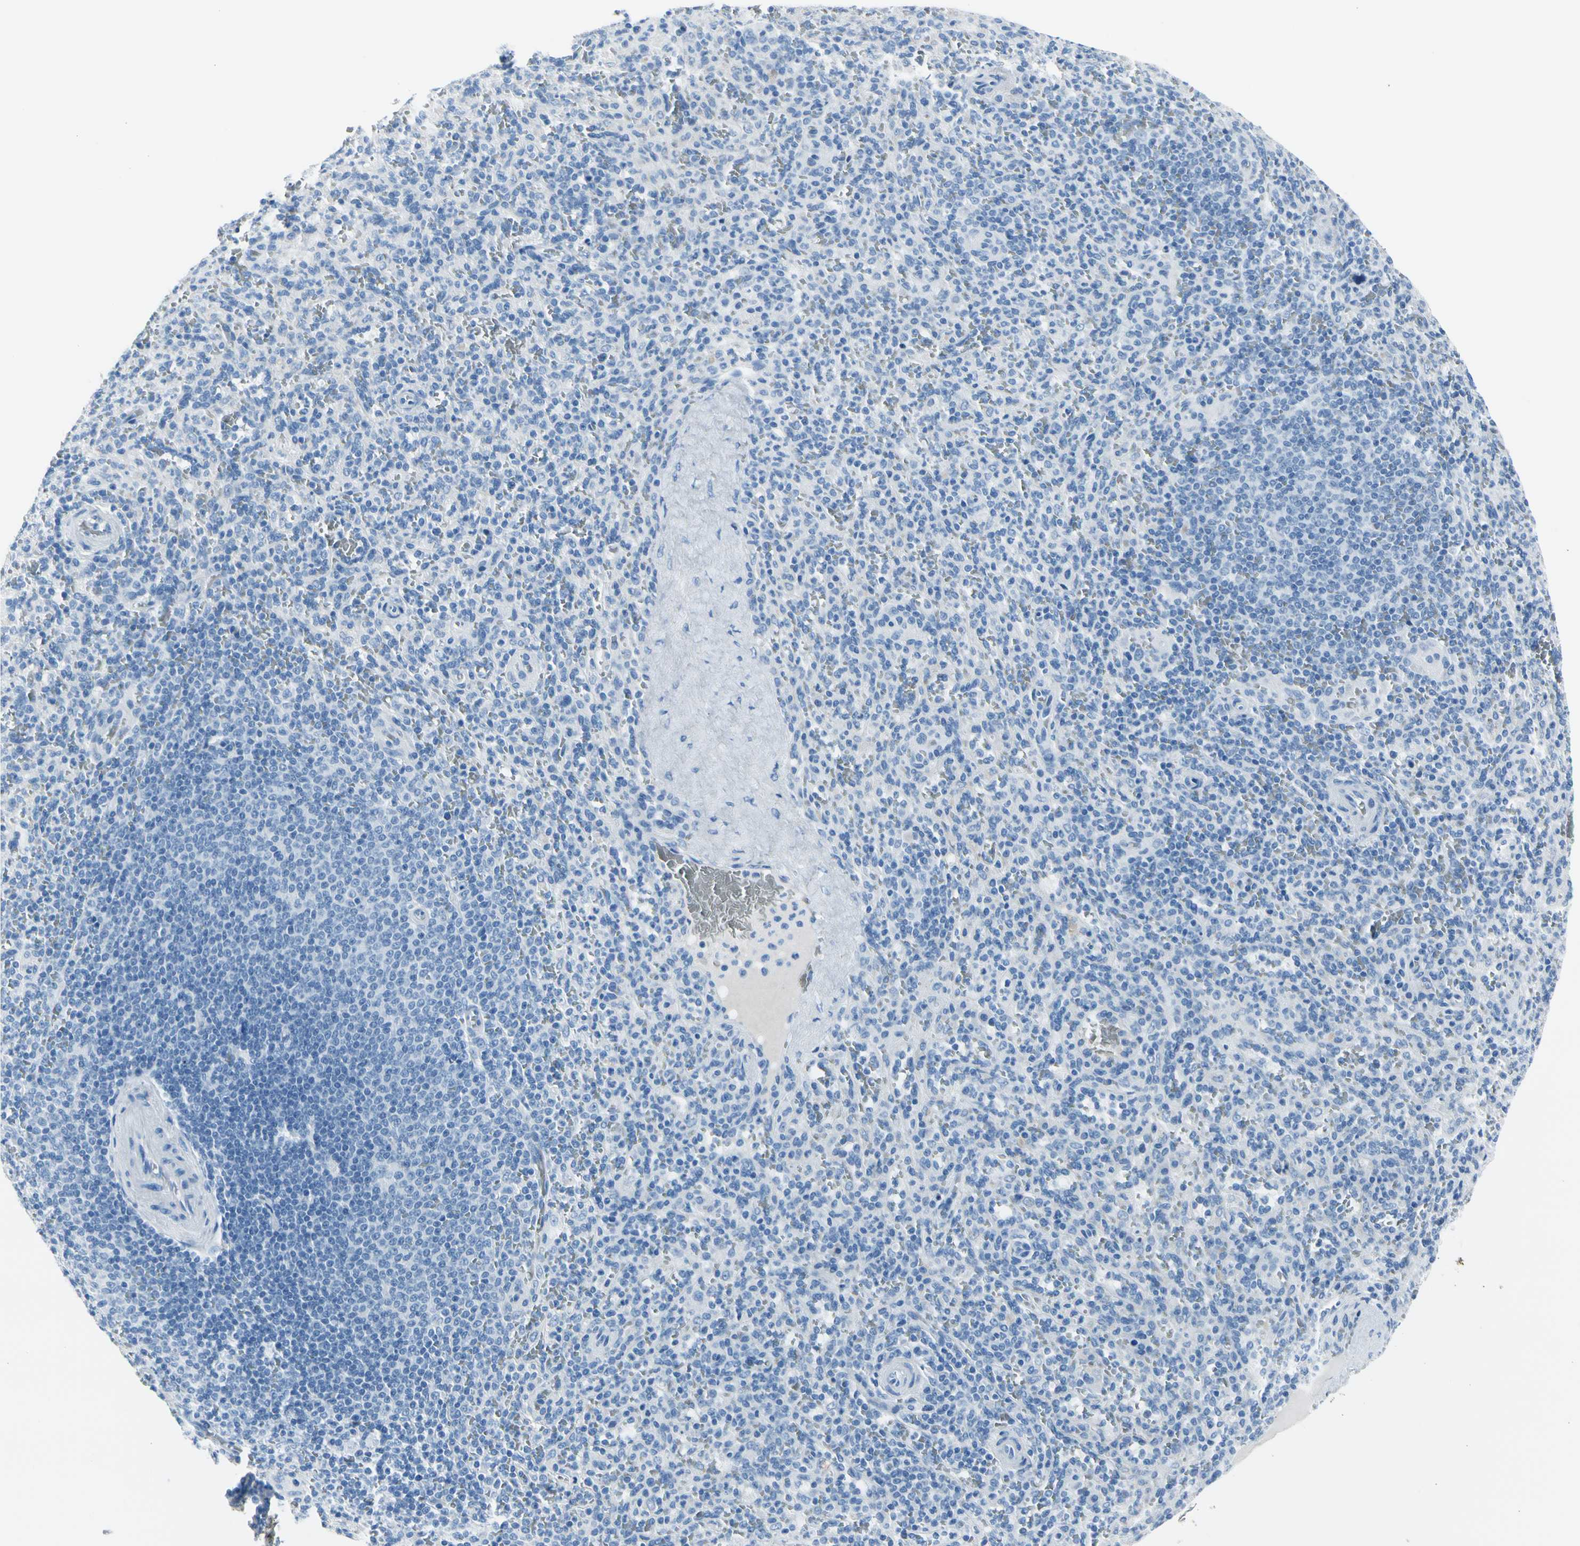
{"staining": {"intensity": "negative", "quantity": "none", "location": "none"}, "tissue": "spleen", "cell_type": "Cells in red pulp", "image_type": "normal", "snomed": [{"axis": "morphology", "description": "Normal tissue, NOS"}, {"axis": "topography", "description": "Spleen"}], "caption": "This is an immunohistochemistry (IHC) histopathology image of normal human spleen. There is no expression in cells in red pulp.", "gene": "TPO", "patient": {"sex": "male", "age": 36}}